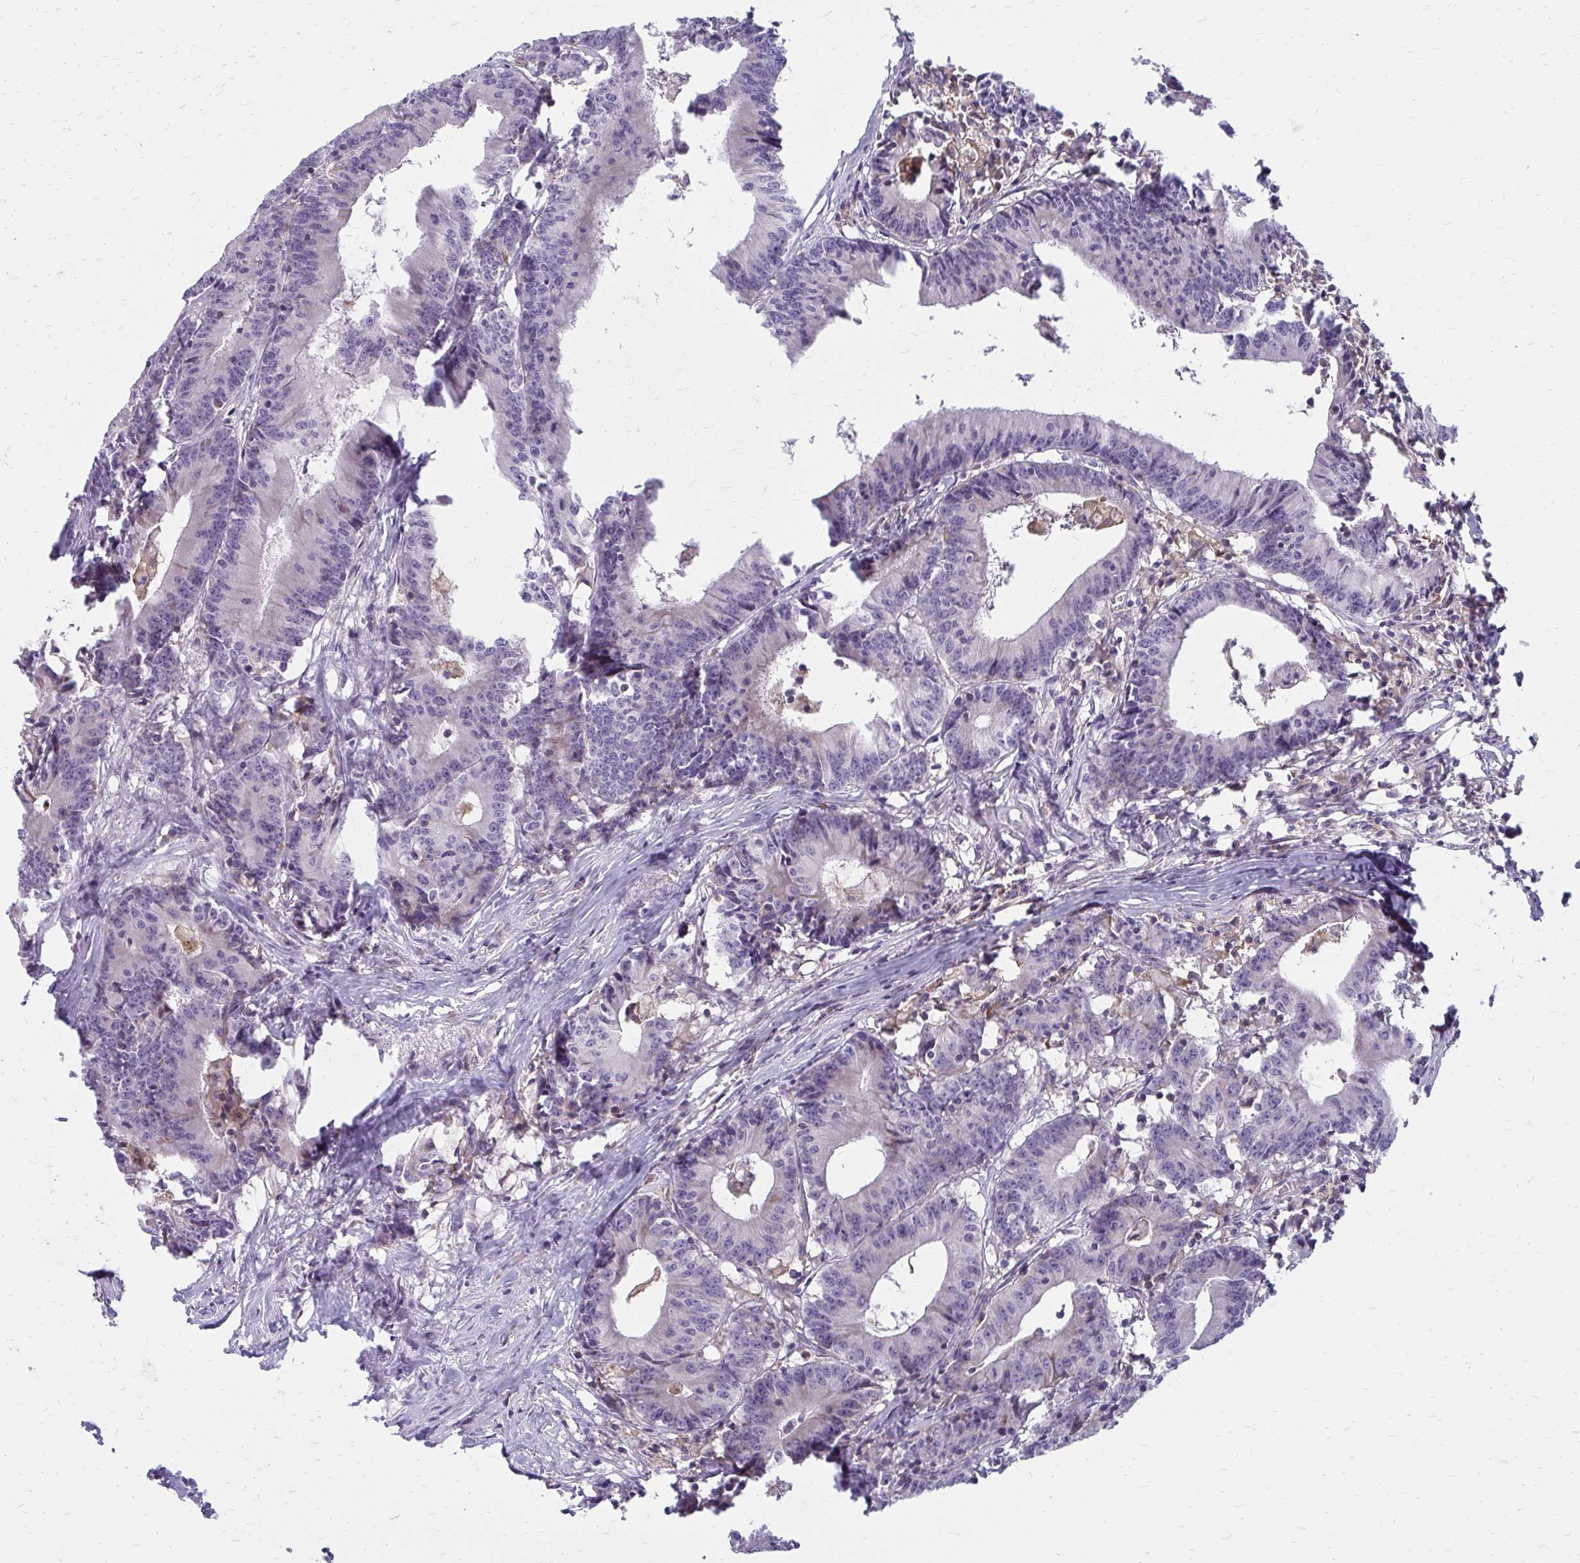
{"staining": {"intensity": "negative", "quantity": "none", "location": "none"}, "tissue": "colorectal cancer", "cell_type": "Tumor cells", "image_type": "cancer", "snomed": [{"axis": "morphology", "description": "Adenocarcinoma, NOS"}, {"axis": "topography", "description": "Colon"}], "caption": "Colorectal adenocarcinoma stained for a protein using IHC demonstrates no positivity tumor cells.", "gene": "ASAP1", "patient": {"sex": "female", "age": 78}}